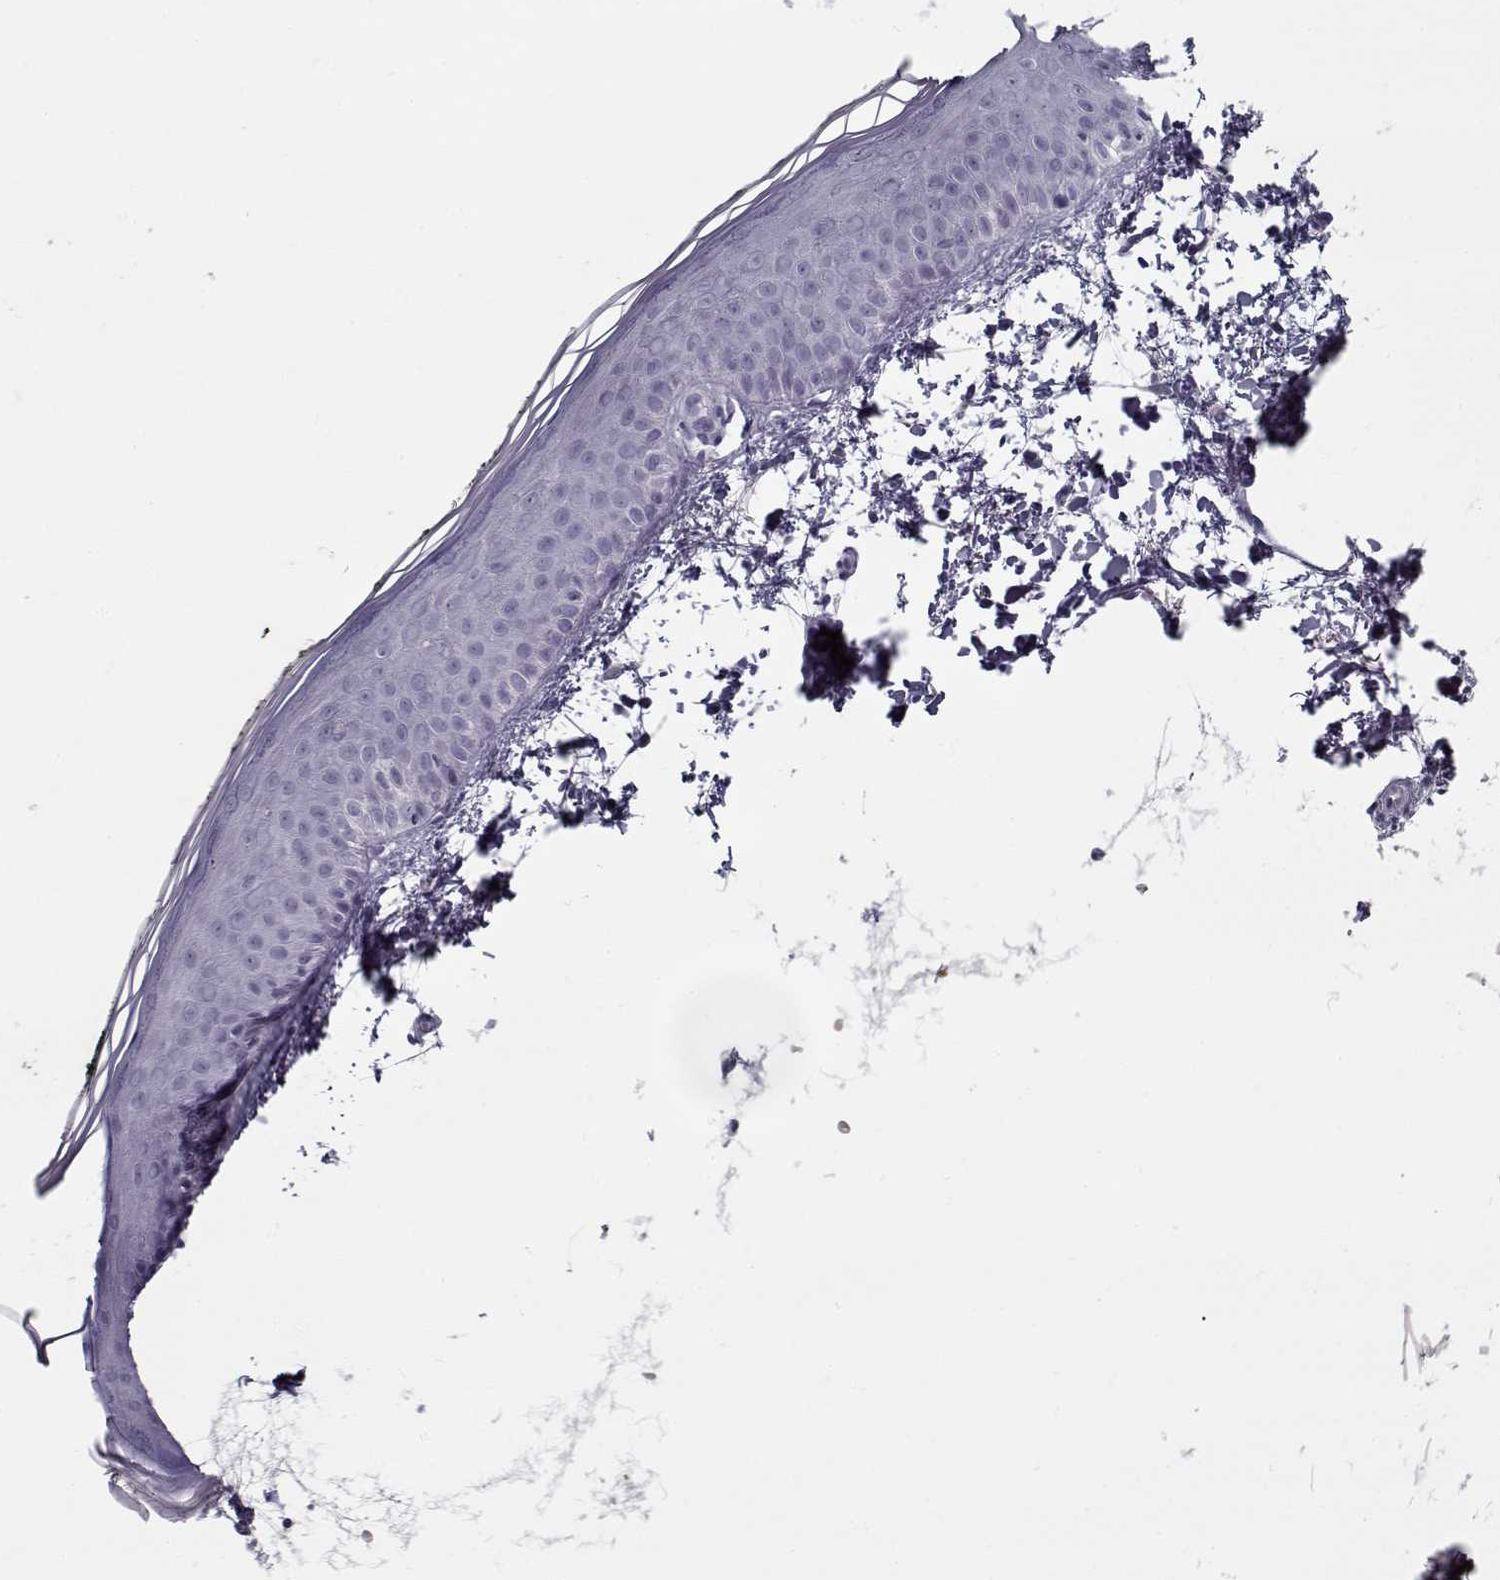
{"staining": {"intensity": "negative", "quantity": "none", "location": "none"}, "tissue": "skin", "cell_type": "Fibroblasts", "image_type": "normal", "snomed": [{"axis": "morphology", "description": "Normal tissue, NOS"}, {"axis": "topography", "description": "Skin"}], "caption": "The image shows no significant positivity in fibroblasts of skin. (Brightfield microscopy of DAB immunohistochemistry (IHC) at high magnification).", "gene": "SPACA9", "patient": {"sex": "female", "age": 62}}